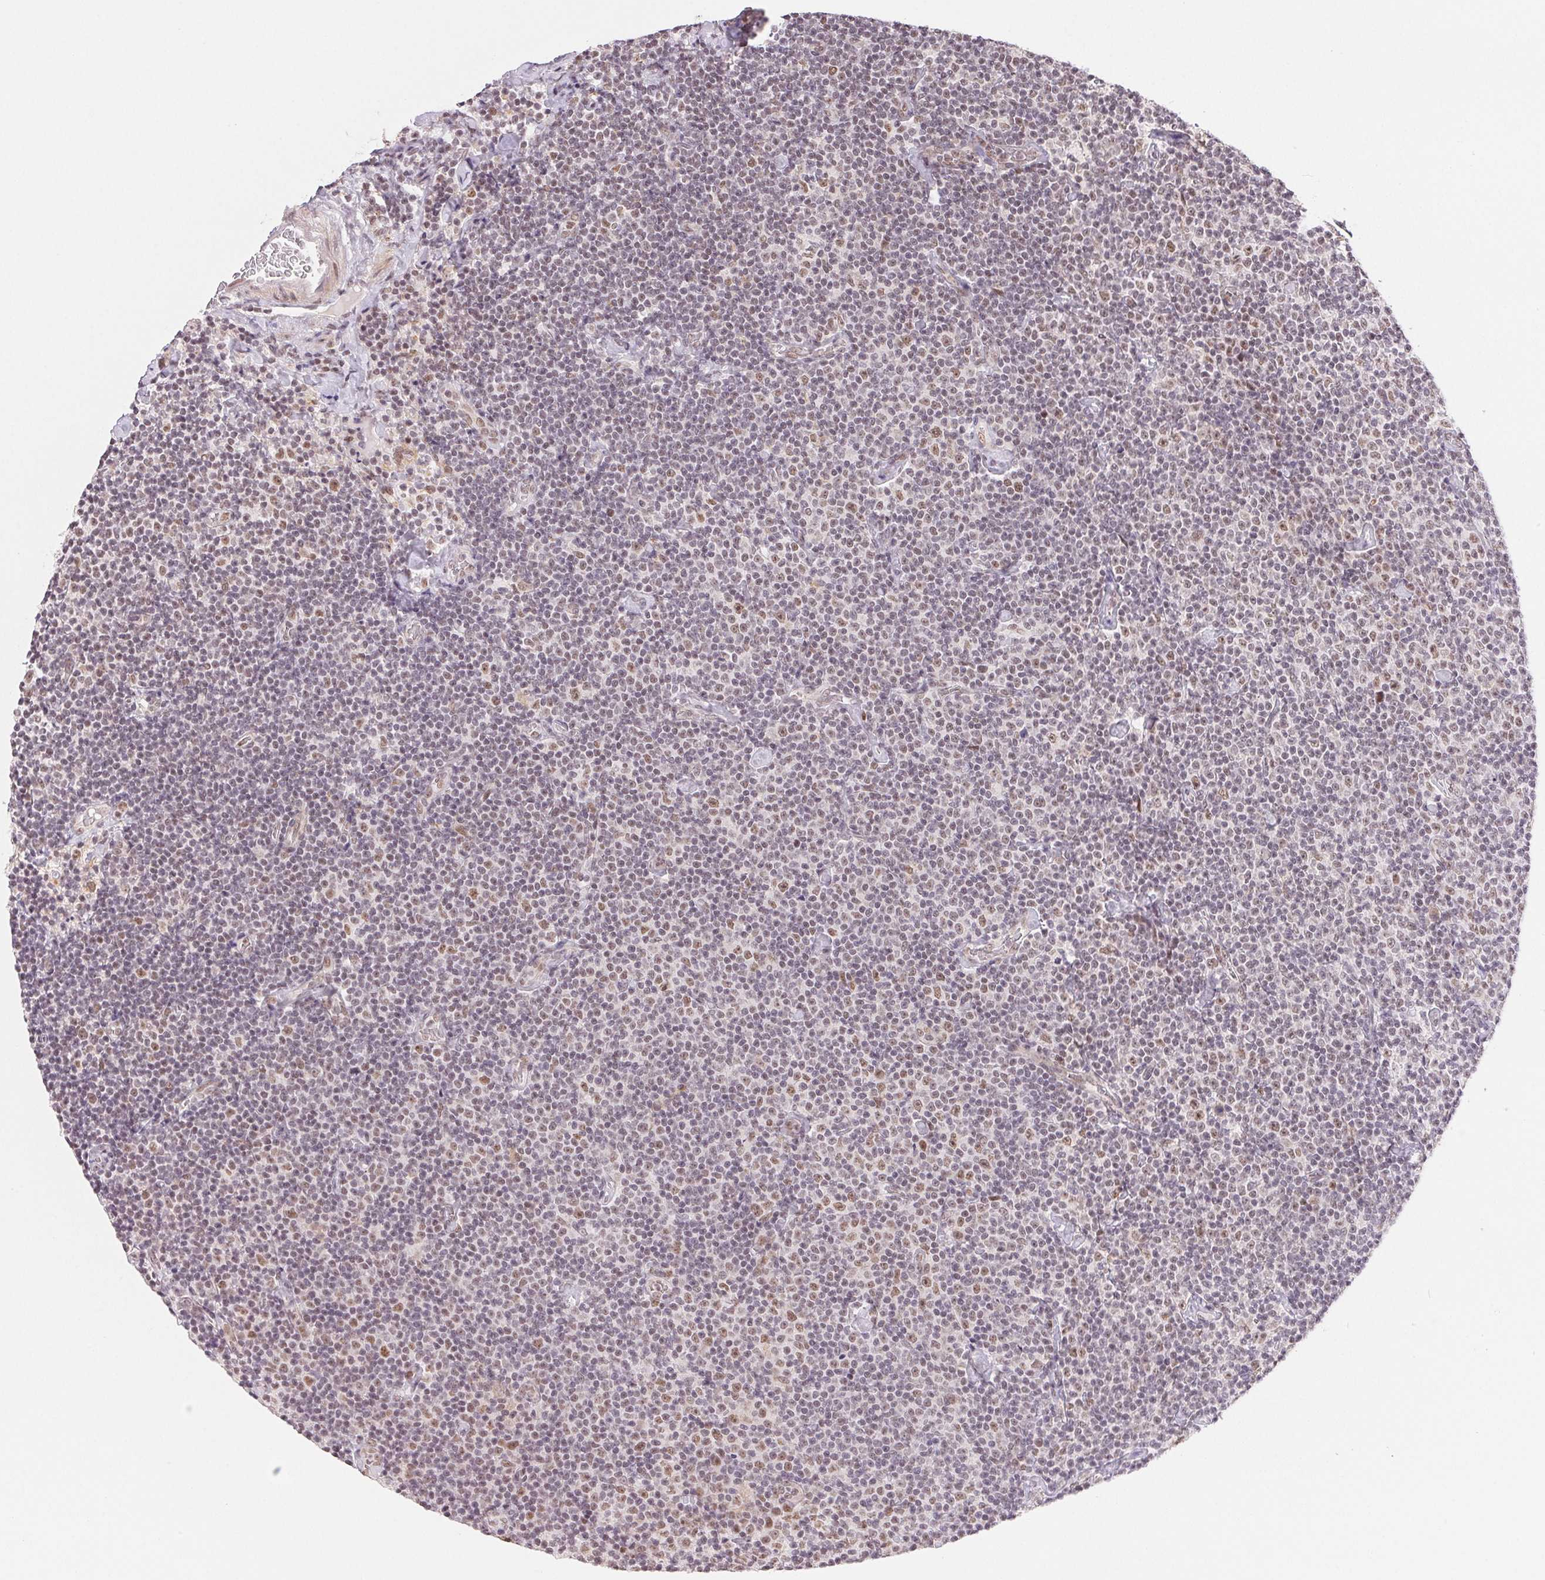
{"staining": {"intensity": "moderate", "quantity": "<25%", "location": "nuclear"}, "tissue": "lymphoma", "cell_type": "Tumor cells", "image_type": "cancer", "snomed": [{"axis": "morphology", "description": "Malignant lymphoma, non-Hodgkin's type, Low grade"}, {"axis": "topography", "description": "Lymph node"}], "caption": "IHC of human malignant lymphoma, non-Hodgkin's type (low-grade) reveals low levels of moderate nuclear positivity in about <25% of tumor cells.", "gene": "PRPF18", "patient": {"sex": "male", "age": 81}}